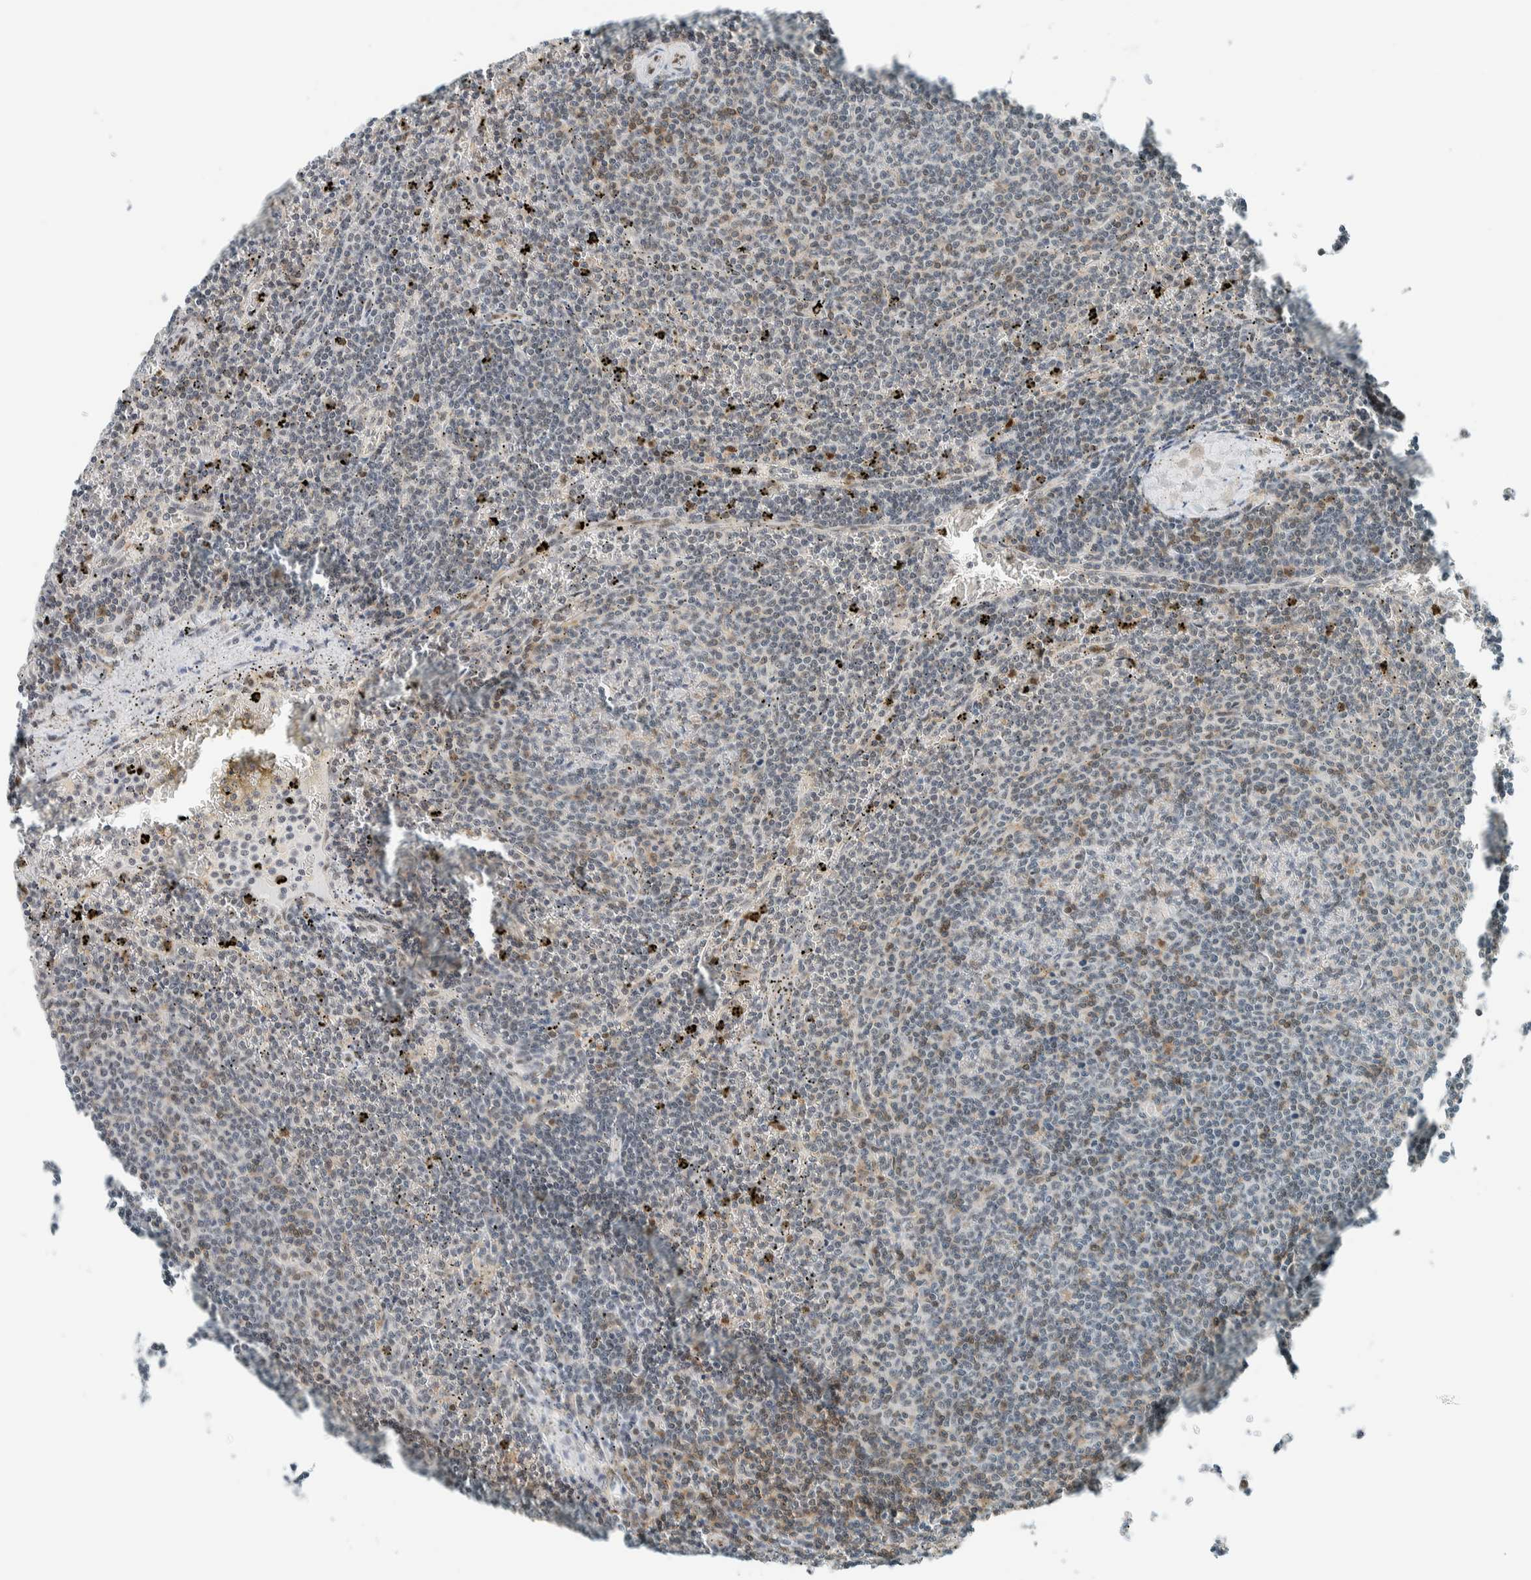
{"staining": {"intensity": "weak", "quantity": "<25%", "location": "cytoplasmic/membranous"}, "tissue": "lymphoma", "cell_type": "Tumor cells", "image_type": "cancer", "snomed": [{"axis": "morphology", "description": "Malignant lymphoma, non-Hodgkin's type, Low grade"}, {"axis": "topography", "description": "Spleen"}], "caption": "Human low-grade malignant lymphoma, non-Hodgkin's type stained for a protein using immunohistochemistry (IHC) reveals no expression in tumor cells.", "gene": "CYSRT1", "patient": {"sex": "female", "age": 50}}